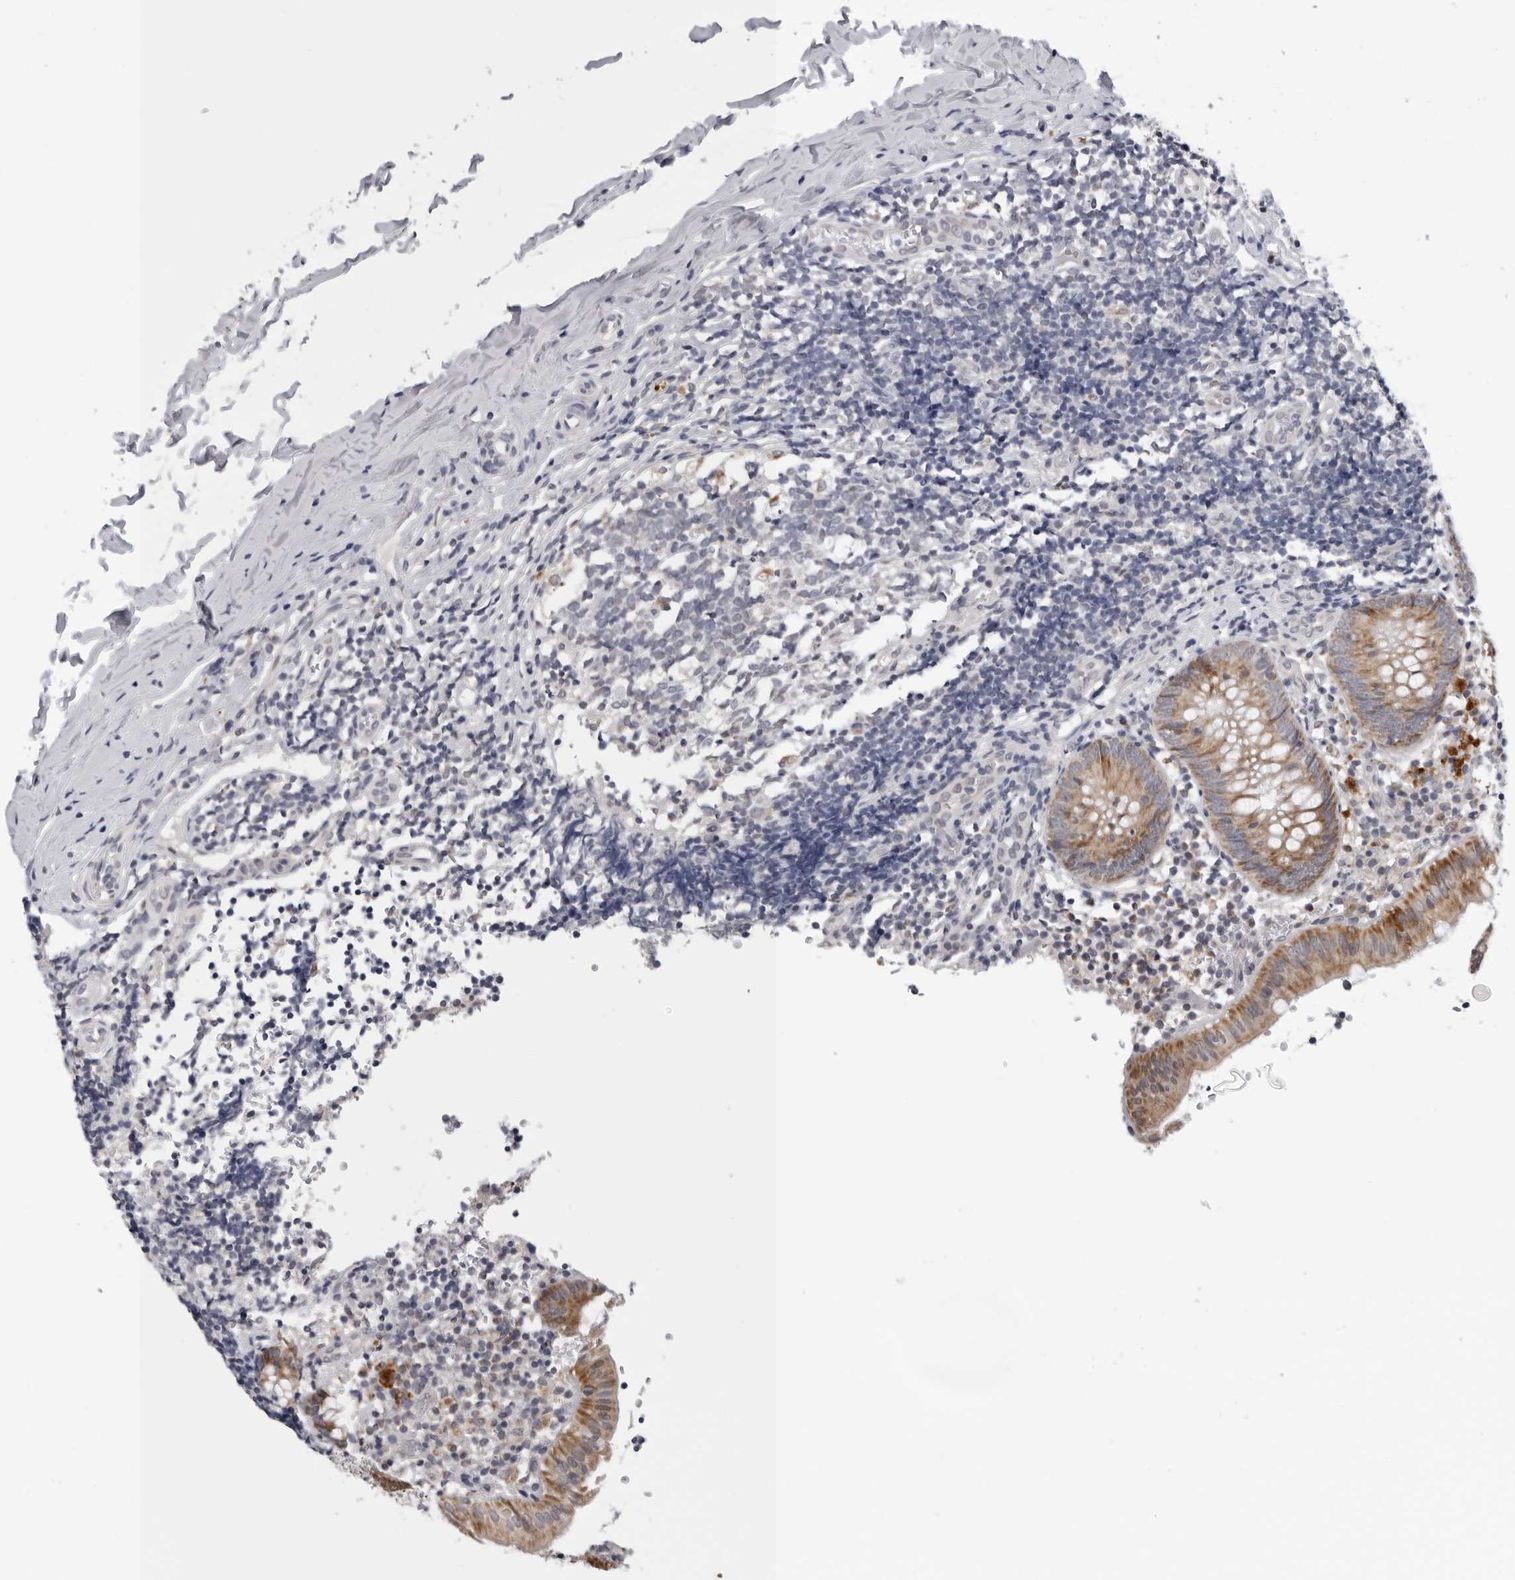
{"staining": {"intensity": "moderate", "quantity": ">75%", "location": "cytoplasmic/membranous"}, "tissue": "appendix", "cell_type": "Glandular cells", "image_type": "normal", "snomed": [{"axis": "morphology", "description": "Normal tissue, NOS"}, {"axis": "topography", "description": "Appendix"}], "caption": "This micrograph exhibits IHC staining of benign human appendix, with medium moderate cytoplasmic/membranous staining in about >75% of glandular cells.", "gene": "CPT2", "patient": {"sex": "male", "age": 8}}